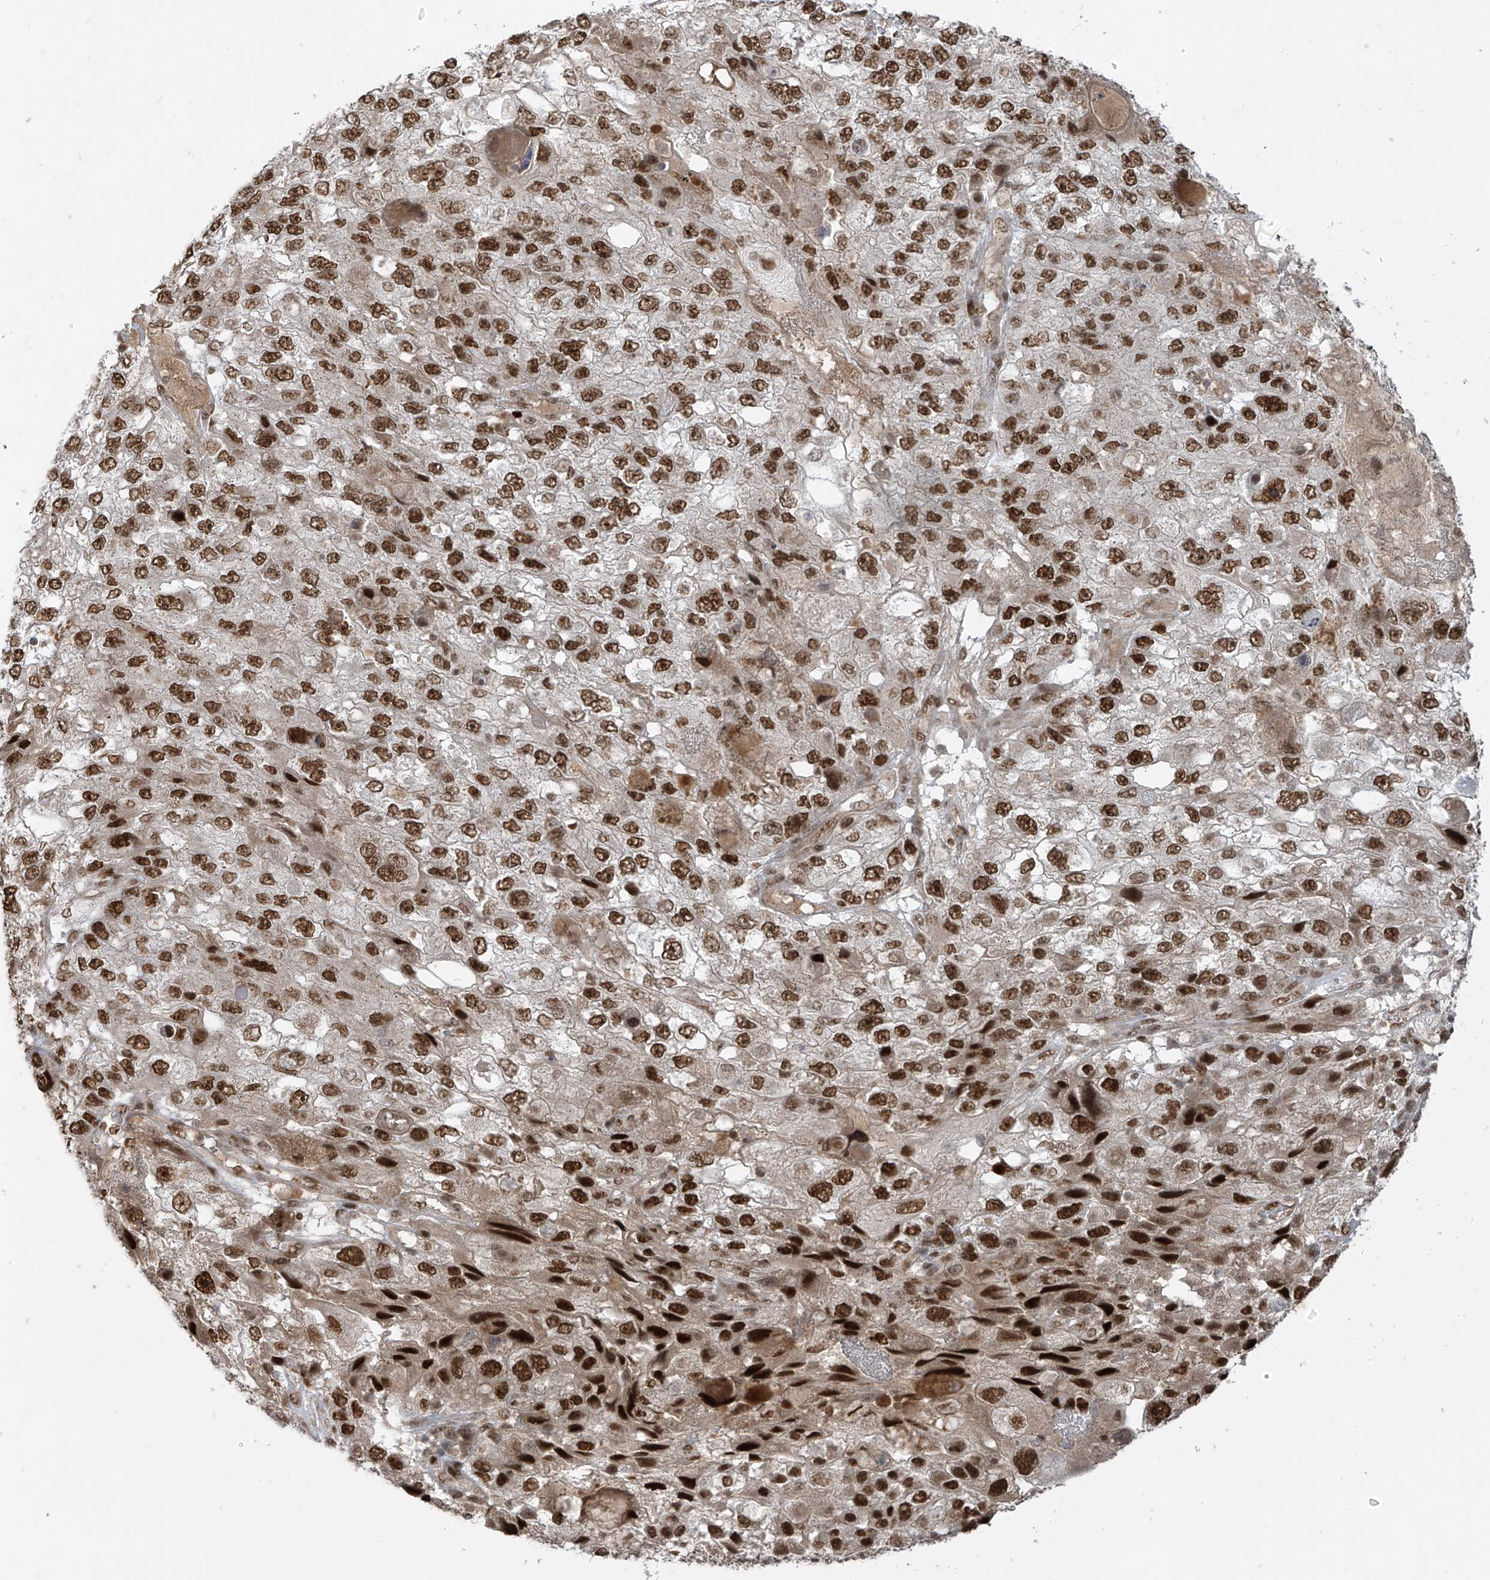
{"staining": {"intensity": "strong", "quantity": ">75%", "location": "nuclear"}, "tissue": "endometrial cancer", "cell_type": "Tumor cells", "image_type": "cancer", "snomed": [{"axis": "morphology", "description": "Adenocarcinoma, NOS"}, {"axis": "topography", "description": "Endometrium"}], "caption": "Adenocarcinoma (endometrial) stained with DAB (3,3'-diaminobenzidine) IHC displays high levels of strong nuclear positivity in about >75% of tumor cells. The protein of interest is stained brown, and the nuclei are stained in blue (DAB IHC with brightfield microscopy, high magnification).", "gene": "ARHGEF3", "patient": {"sex": "female", "age": 49}}